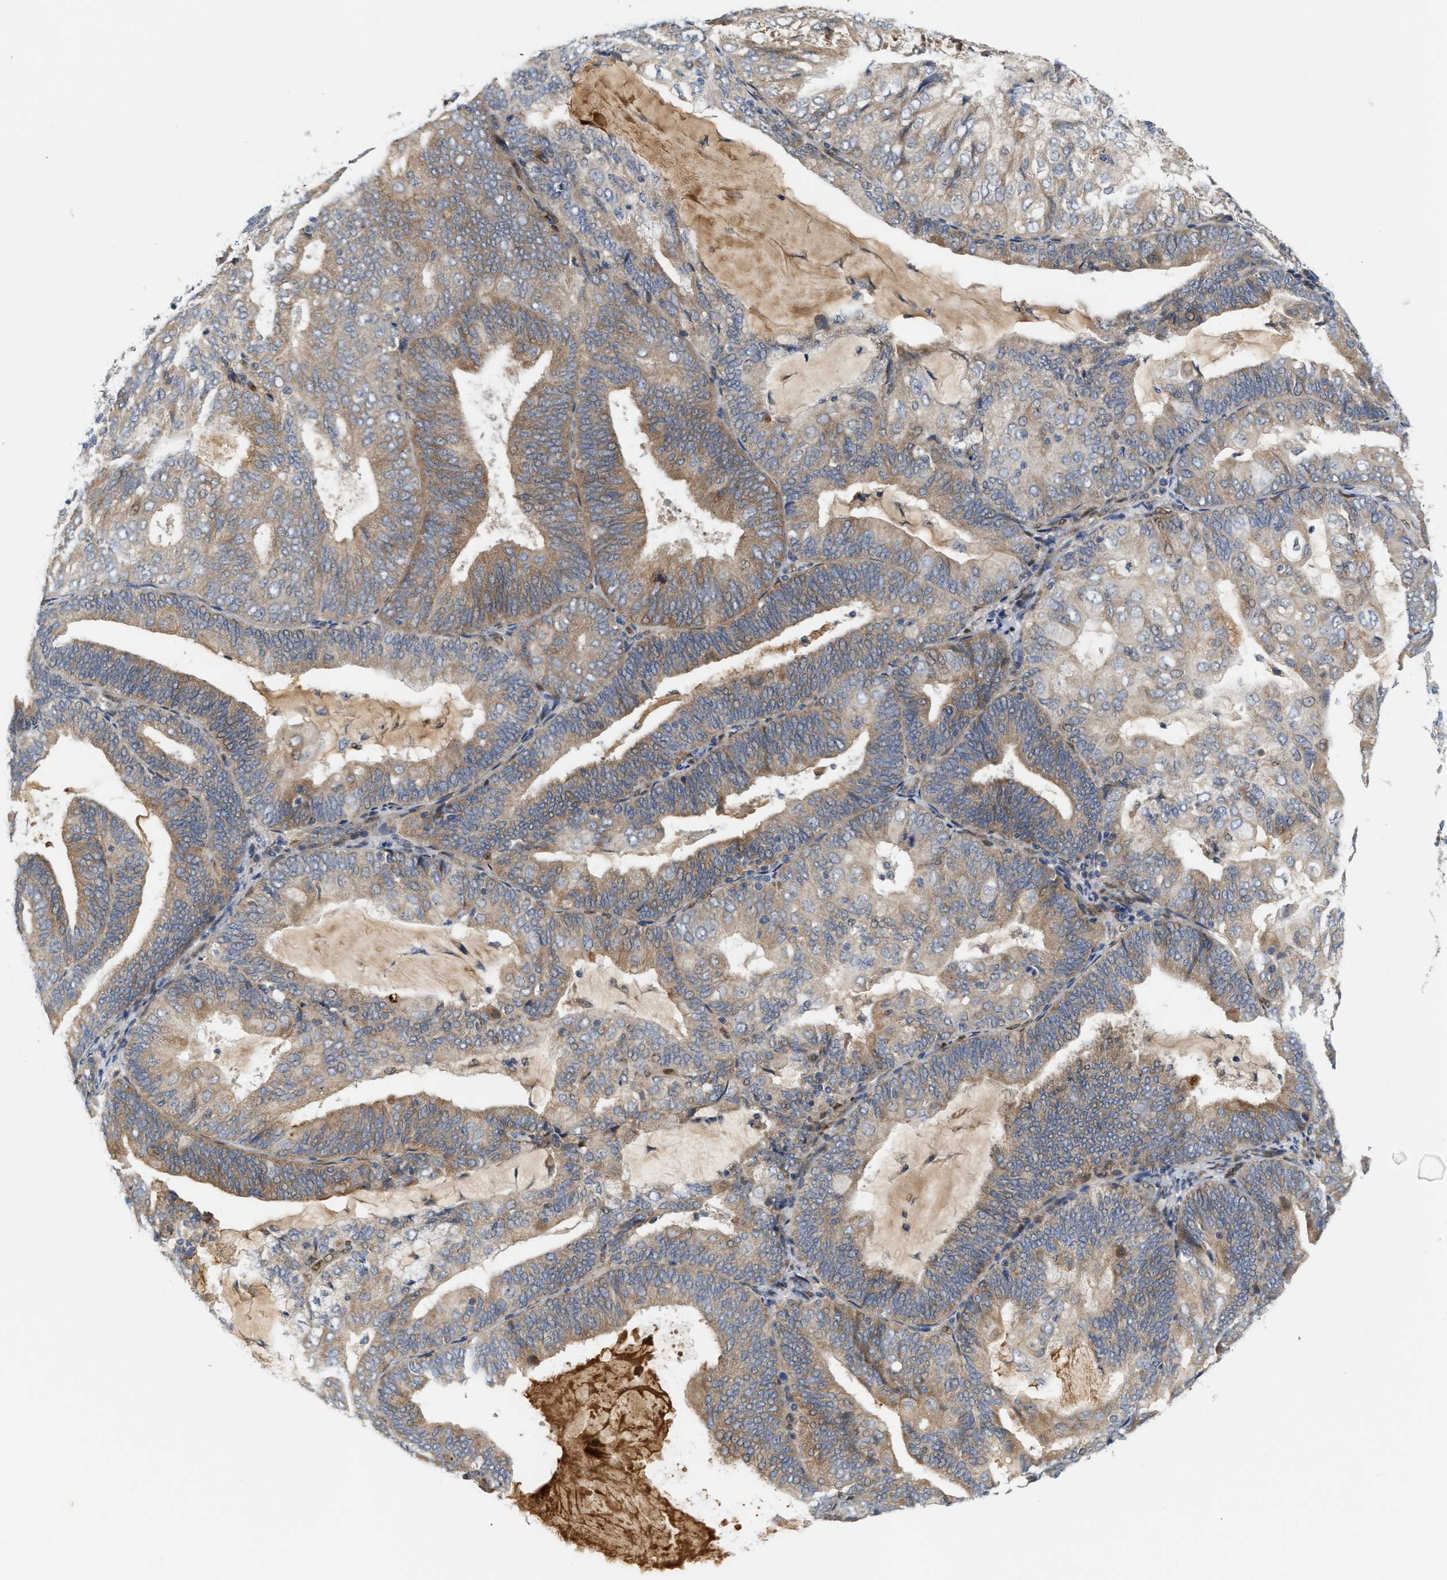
{"staining": {"intensity": "moderate", "quantity": ">75%", "location": "cytoplasmic/membranous"}, "tissue": "endometrial cancer", "cell_type": "Tumor cells", "image_type": "cancer", "snomed": [{"axis": "morphology", "description": "Adenocarcinoma, NOS"}, {"axis": "topography", "description": "Endometrium"}], "caption": "Endometrial adenocarcinoma stained with a protein marker displays moderate staining in tumor cells.", "gene": "TCF4", "patient": {"sex": "female", "age": 81}}